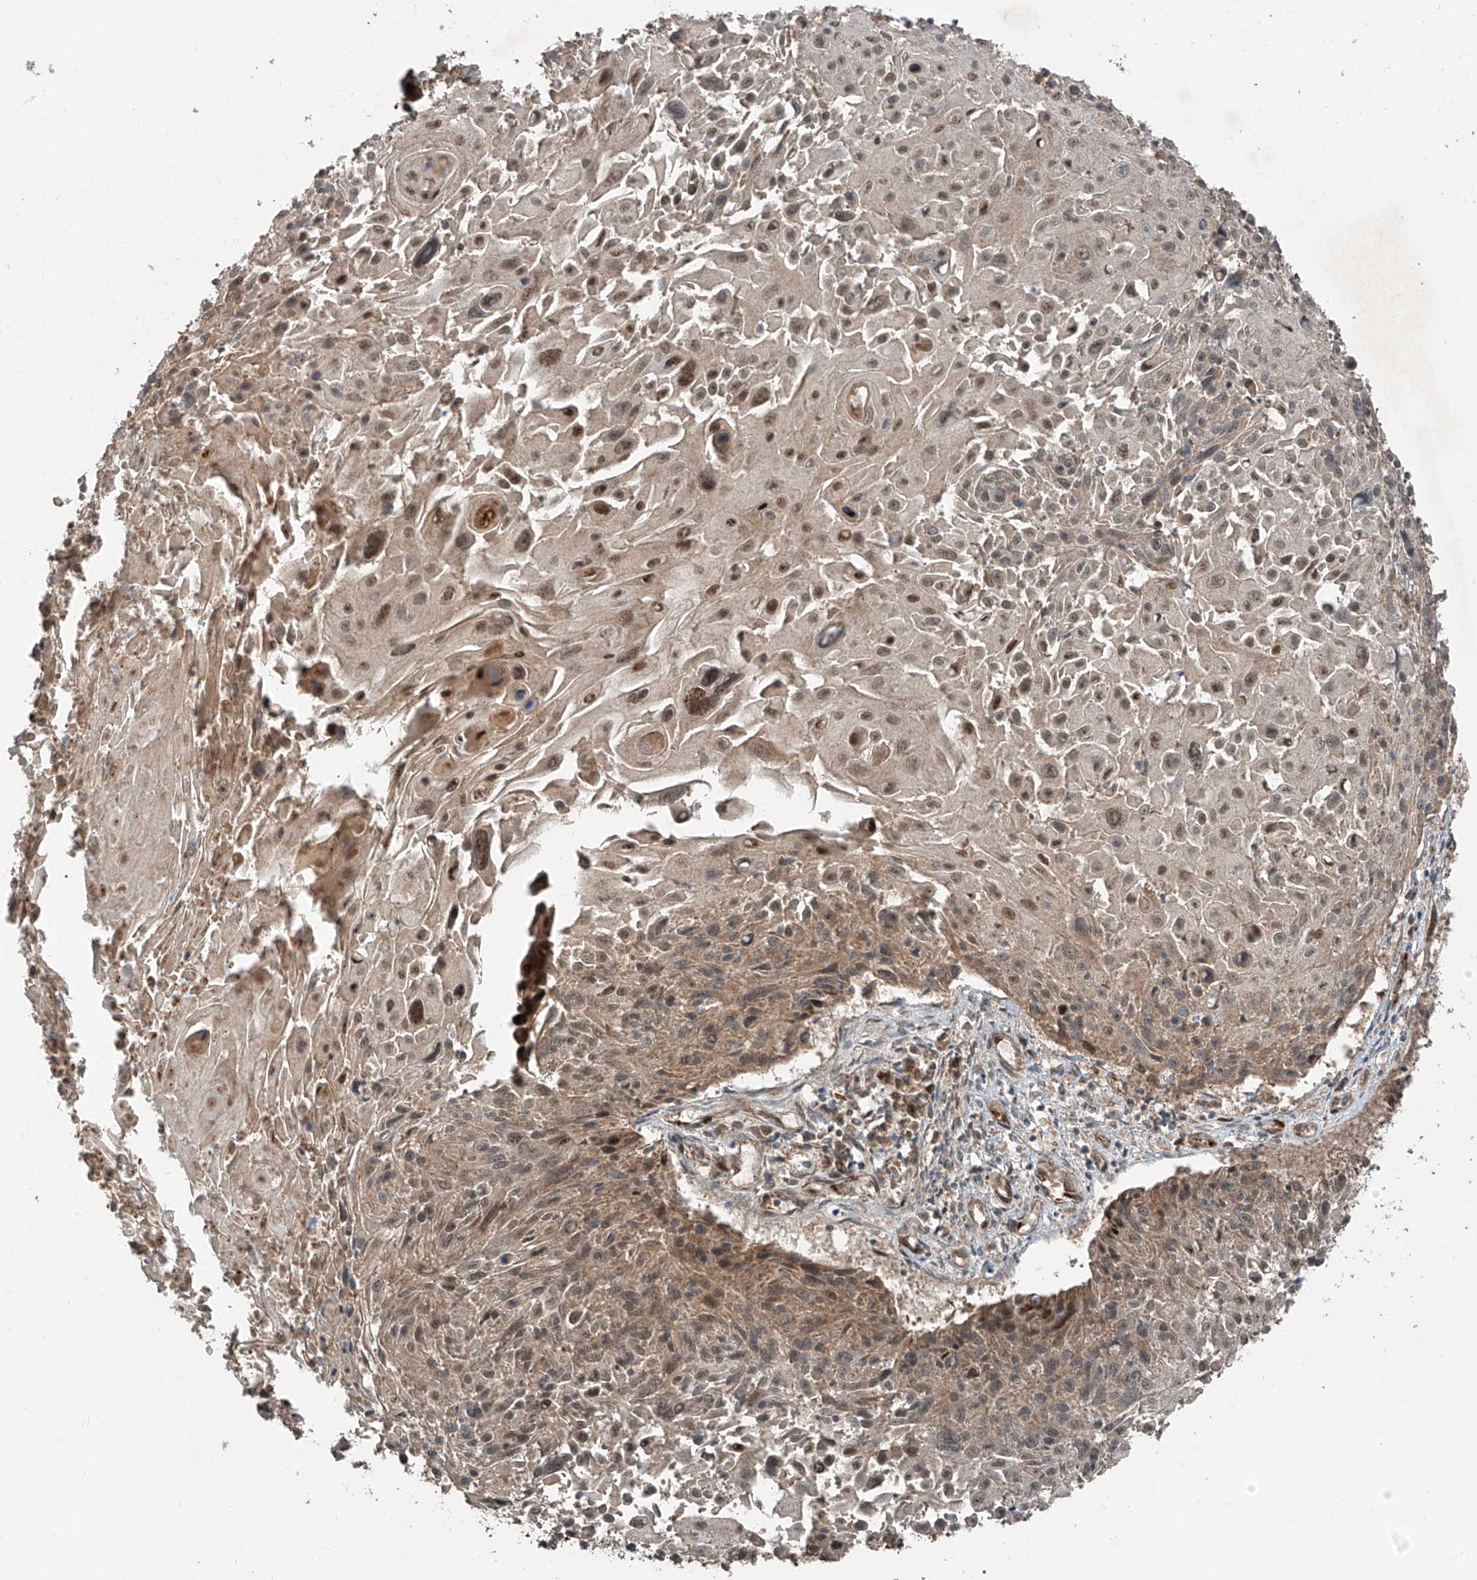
{"staining": {"intensity": "moderate", "quantity": ">75%", "location": "cytoplasmic/membranous,nuclear"}, "tissue": "cervical cancer", "cell_type": "Tumor cells", "image_type": "cancer", "snomed": [{"axis": "morphology", "description": "Squamous cell carcinoma, NOS"}, {"axis": "topography", "description": "Cervix"}], "caption": "The photomicrograph shows immunohistochemical staining of cervical cancer (squamous cell carcinoma). There is moderate cytoplasmic/membranous and nuclear expression is appreciated in approximately >75% of tumor cells.", "gene": "ZNF620", "patient": {"sex": "female", "age": 51}}